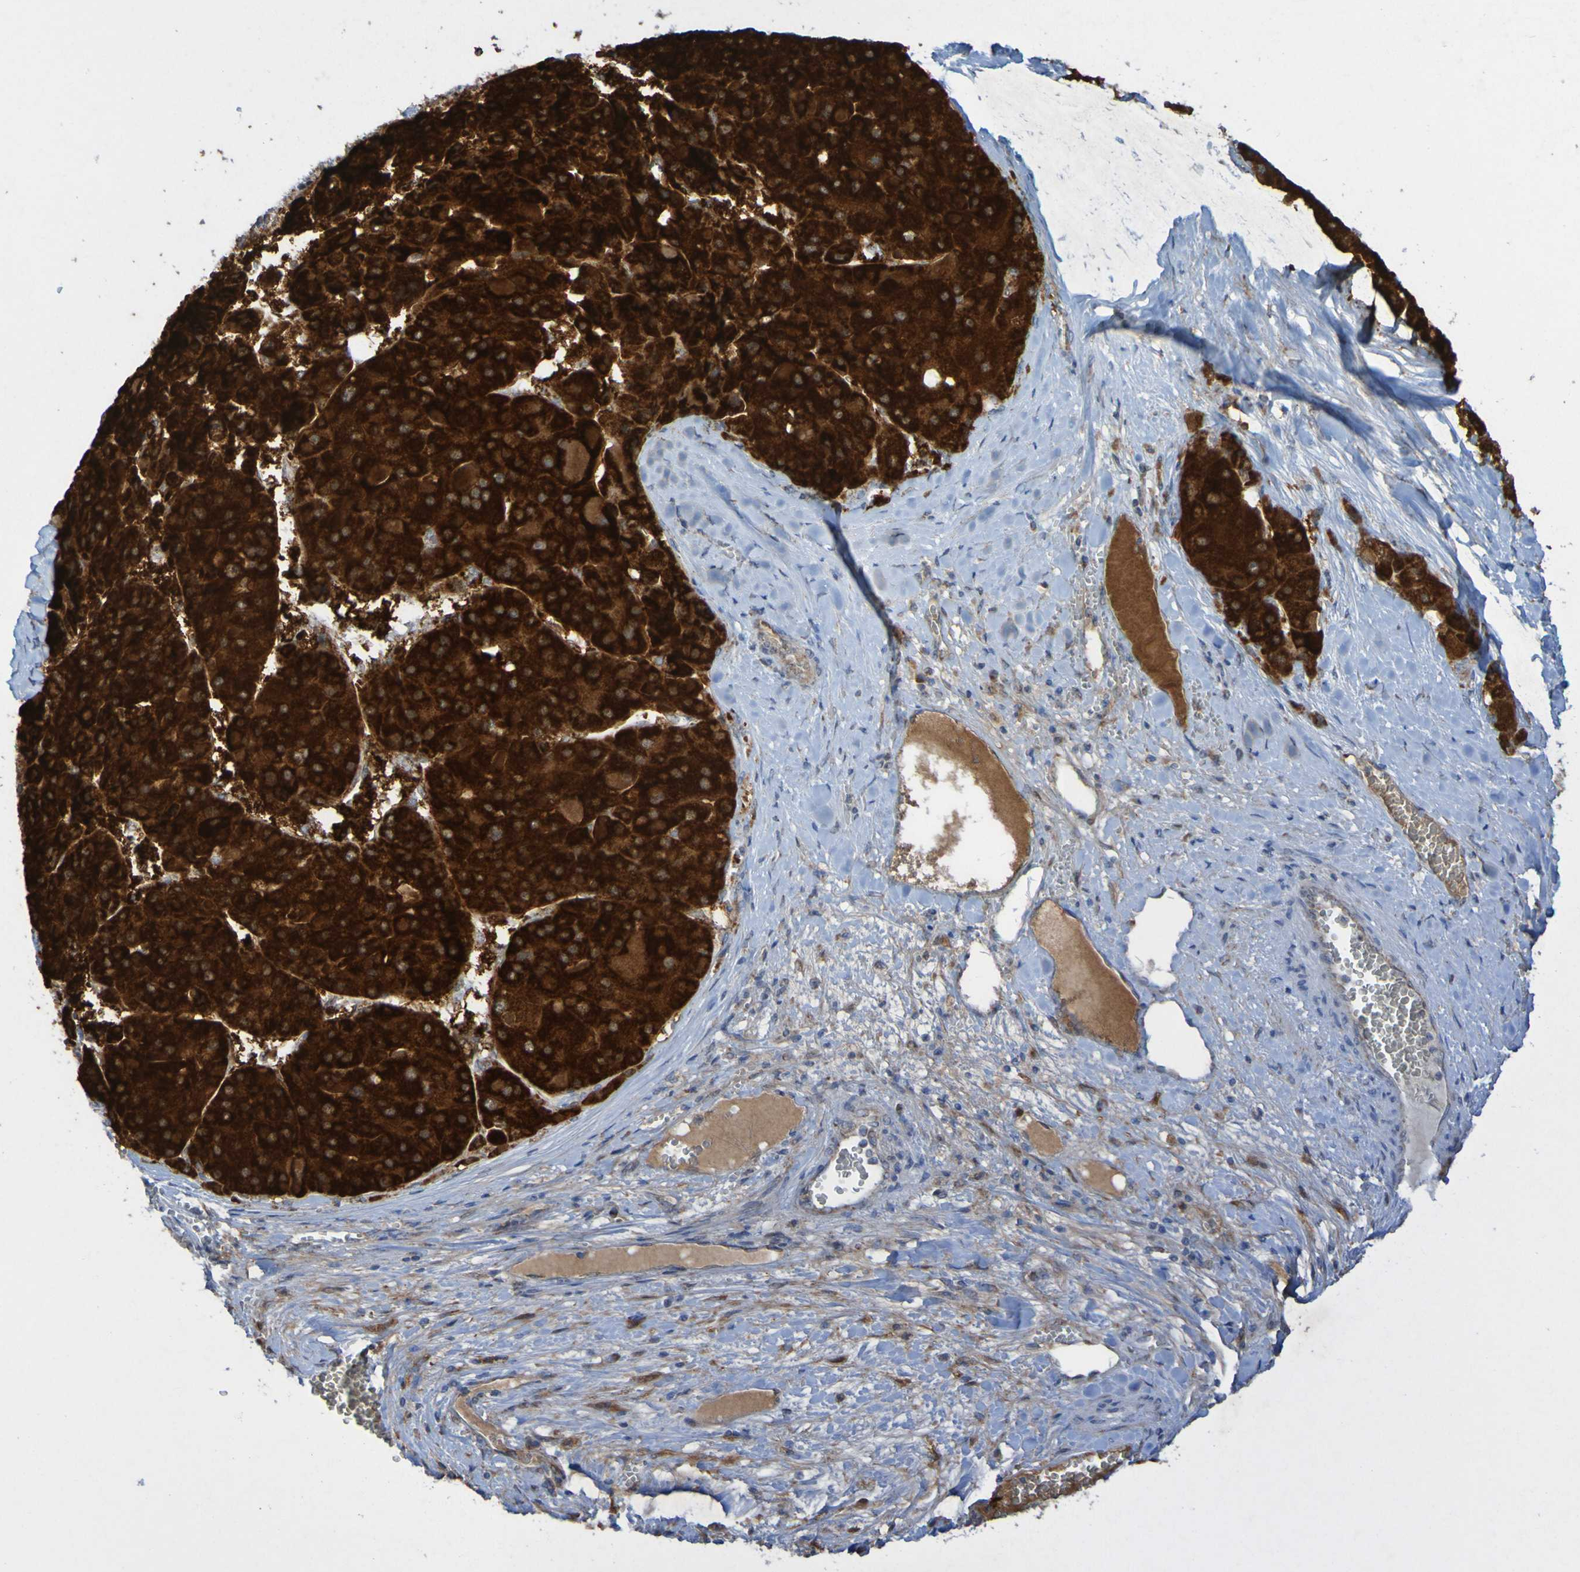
{"staining": {"intensity": "strong", "quantity": ">75%", "location": "cytoplasmic/membranous"}, "tissue": "liver cancer", "cell_type": "Tumor cells", "image_type": "cancer", "snomed": [{"axis": "morphology", "description": "Carcinoma, Hepatocellular, NOS"}, {"axis": "topography", "description": "Liver"}], "caption": "Strong cytoplasmic/membranous staining is appreciated in about >75% of tumor cells in liver cancer (hepatocellular carcinoma).", "gene": "CCDC51", "patient": {"sex": "female", "age": 73}}